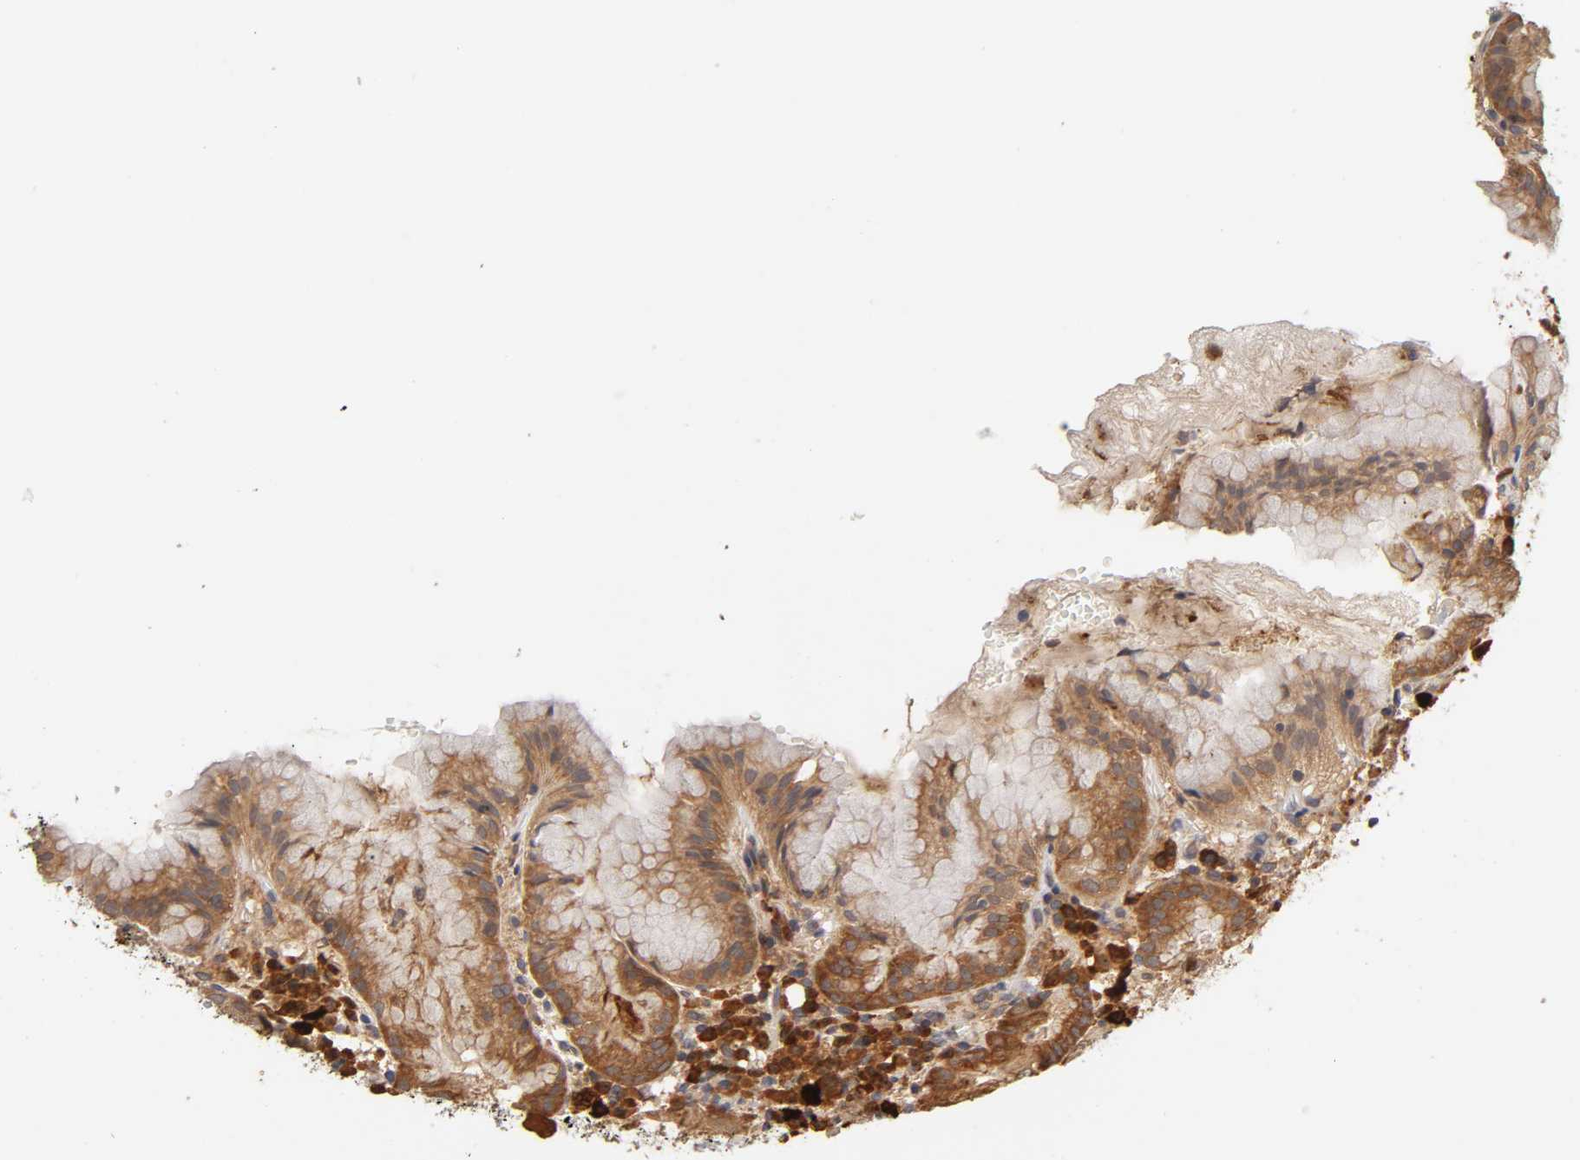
{"staining": {"intensity": "moderate", "quantity": ">75%", "location": "cytoplasmic/membranous"}, "tissue": "stomach", "cell_type": "Glandular cells", "image_type": "normal", "snomed": [{"axis": "morphology", "description": "Normal tissue, NOS"}, {"axis": "topography", "description": "Stomach"}, {"axis": "topography", "description": "Stomach, lower"}], "caption": "Protein staining of unremarkable stomach exhibits moderate cytoplasmic/membranous positivity in about >75% of glandular cells. (Stains: DAB (3,3'-diaminobenzidine) in brown, nuclei in blue, Microscopy: brightfield microscopy at high magnification).", "gene": "RPS29", "patient": {"sex": "female", "age": 75}}